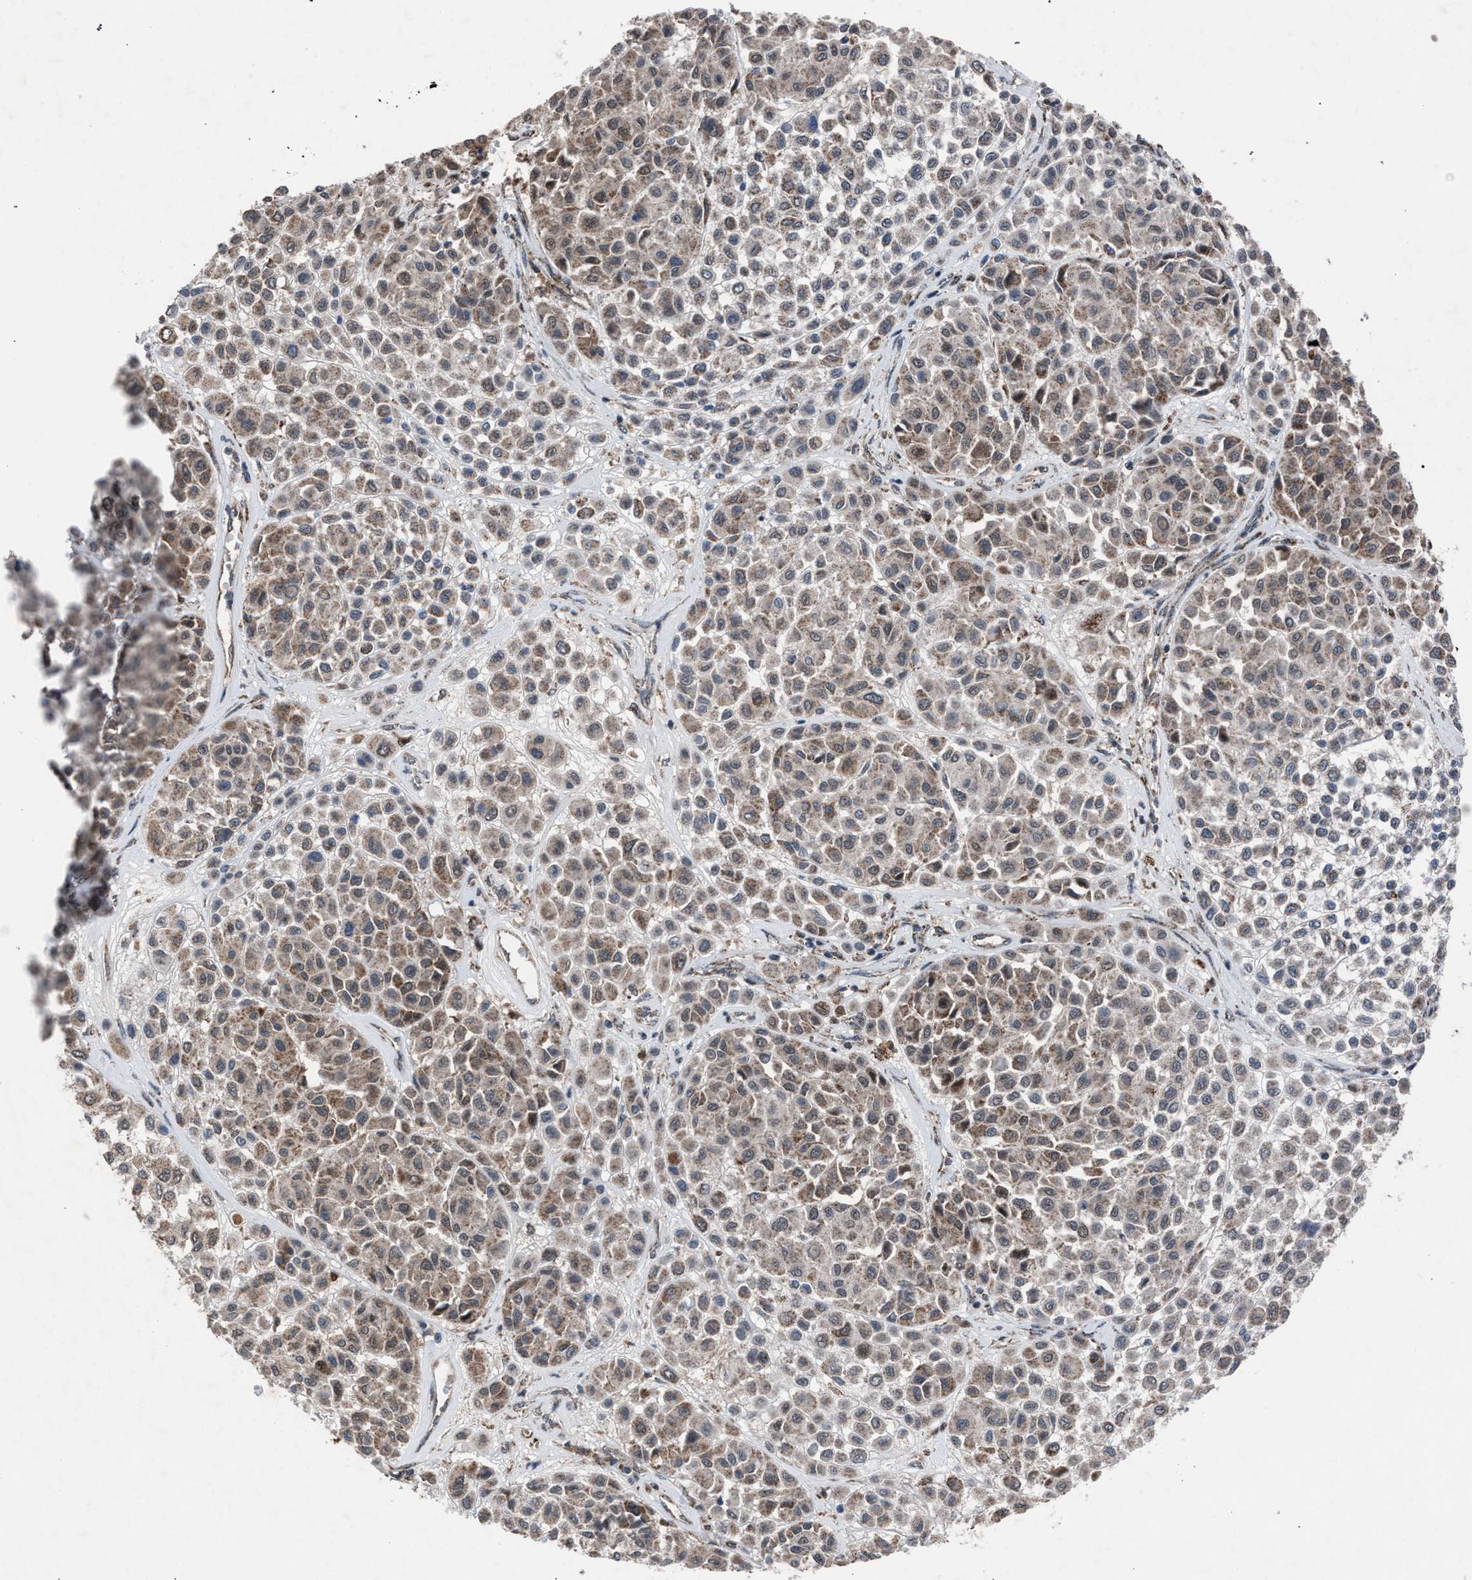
{"staining": {"intensity": "weak", "quantity": ">75%", "location": "cytoplasmic/membranous"}, "tissue": "melanoma", "cell_type": "Tumor cells", "image_type": "cancer", "snomed": [{"axis": "morphology", "description": "Malignant melanoma, Metastatic site"}, {"axis": "topography", "description": "Soft tissue"}], "caption": "Protein positivity by immunohistochemistry (IHC) reveals weak cytoplasmic/membranous positivity in approximately >75% of tumor cells in melanoma.", "gene": "HSD17B4", "patient": {"sex": "male", "age": 41}}